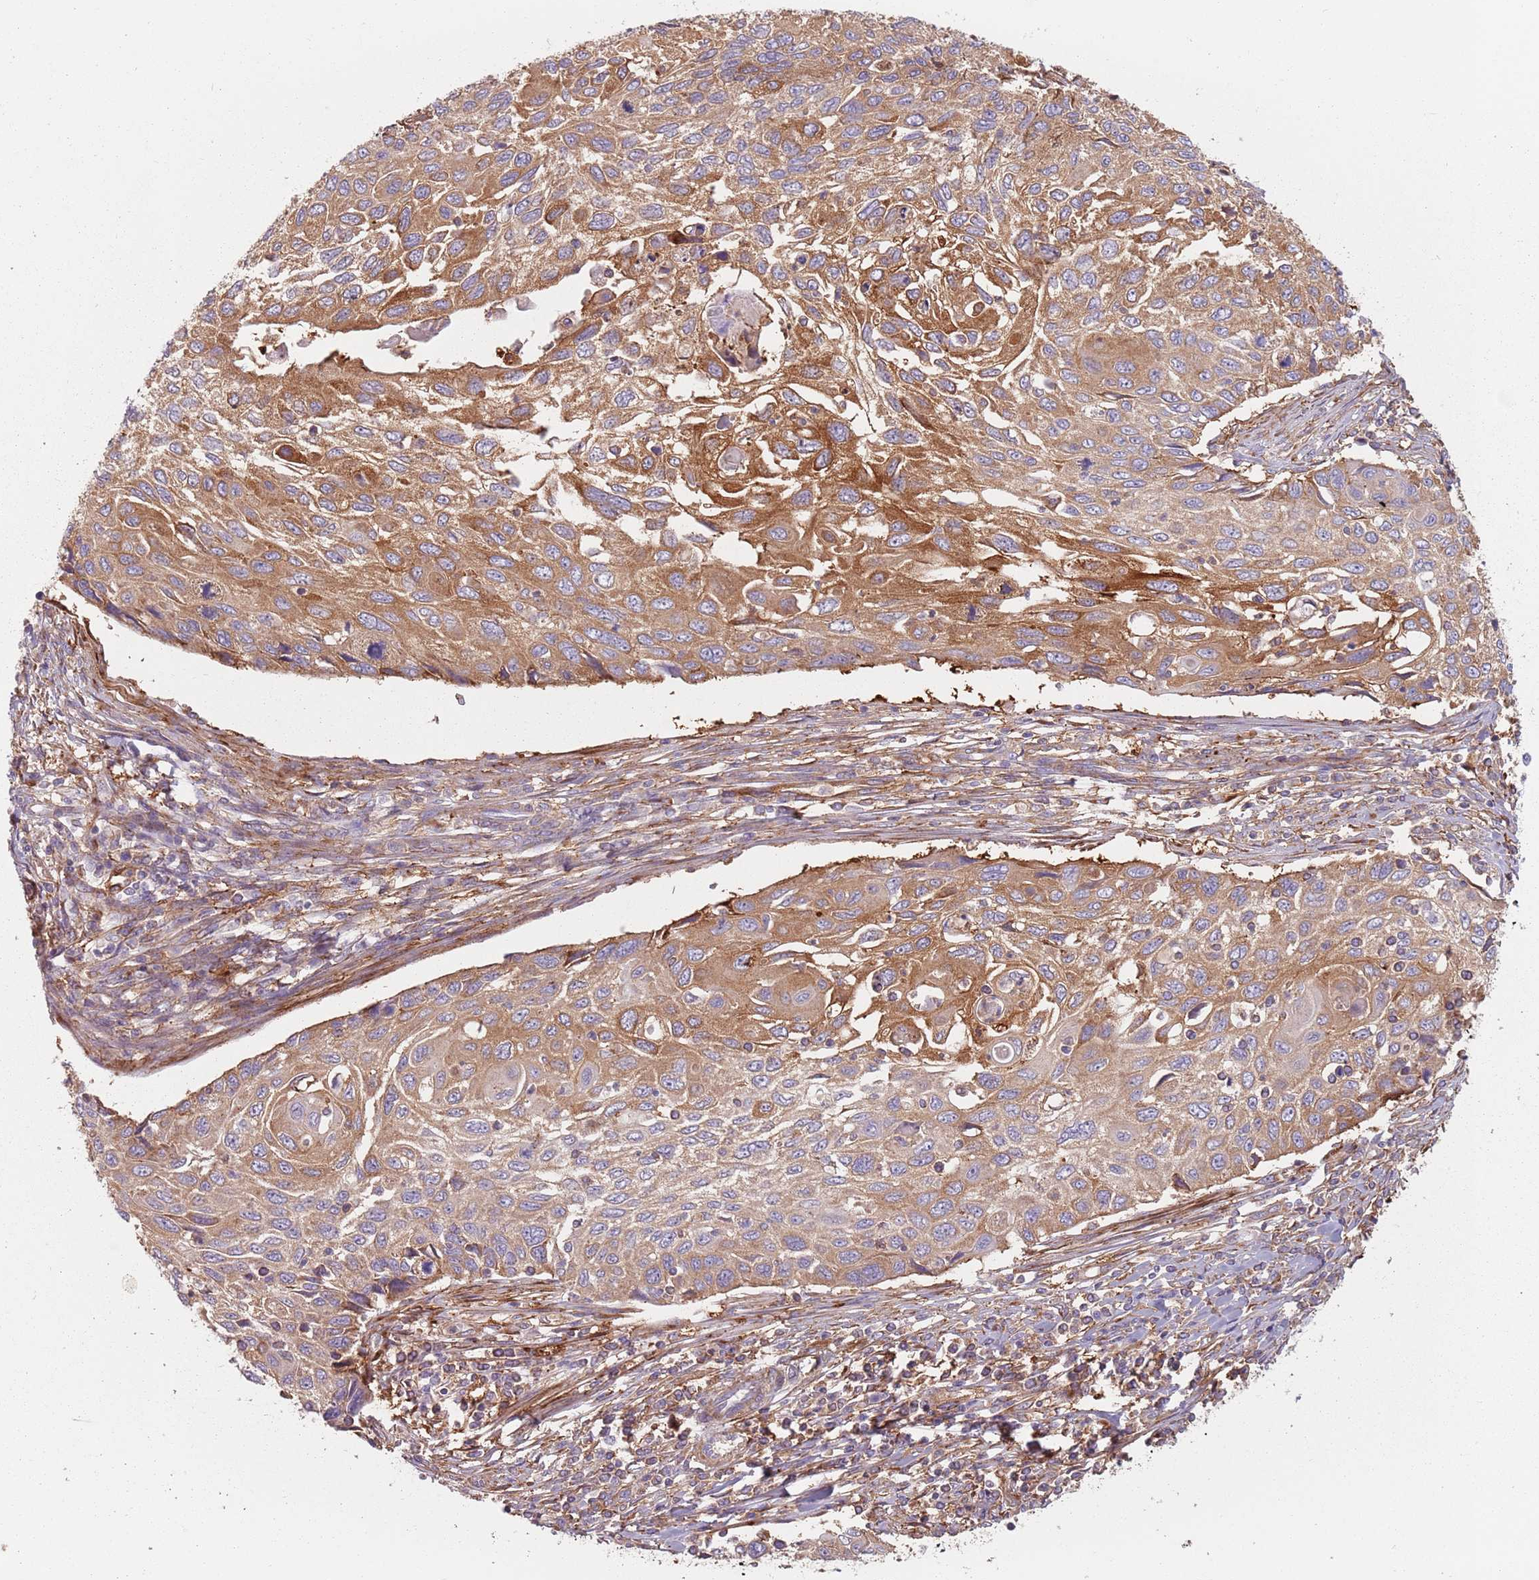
{"staining": {"intensity": "moderate", "quantity": "25%-75%", "location": "cytoplasmic/membranous"}, "tissue": "cervical cancer", "cell_type": "Tumor cells", "image_type": "cancer", "snomed": [{"axis": "morphology", "description": "Squamous cell carcinoma, NOS"}, {"axis": "topography", "description": "Cervix"}], "caption": "A high-resolution histopathology image shows immunohistochemistry (IHC) staining of cervical squamous cell carcinoma, which exhibits moderate cytoplasmic/membranous positivity in approximately 25%-75% of tumor cells.", "gene": "TPD52L2", "patient": {"sex": "female", "age": 70}}